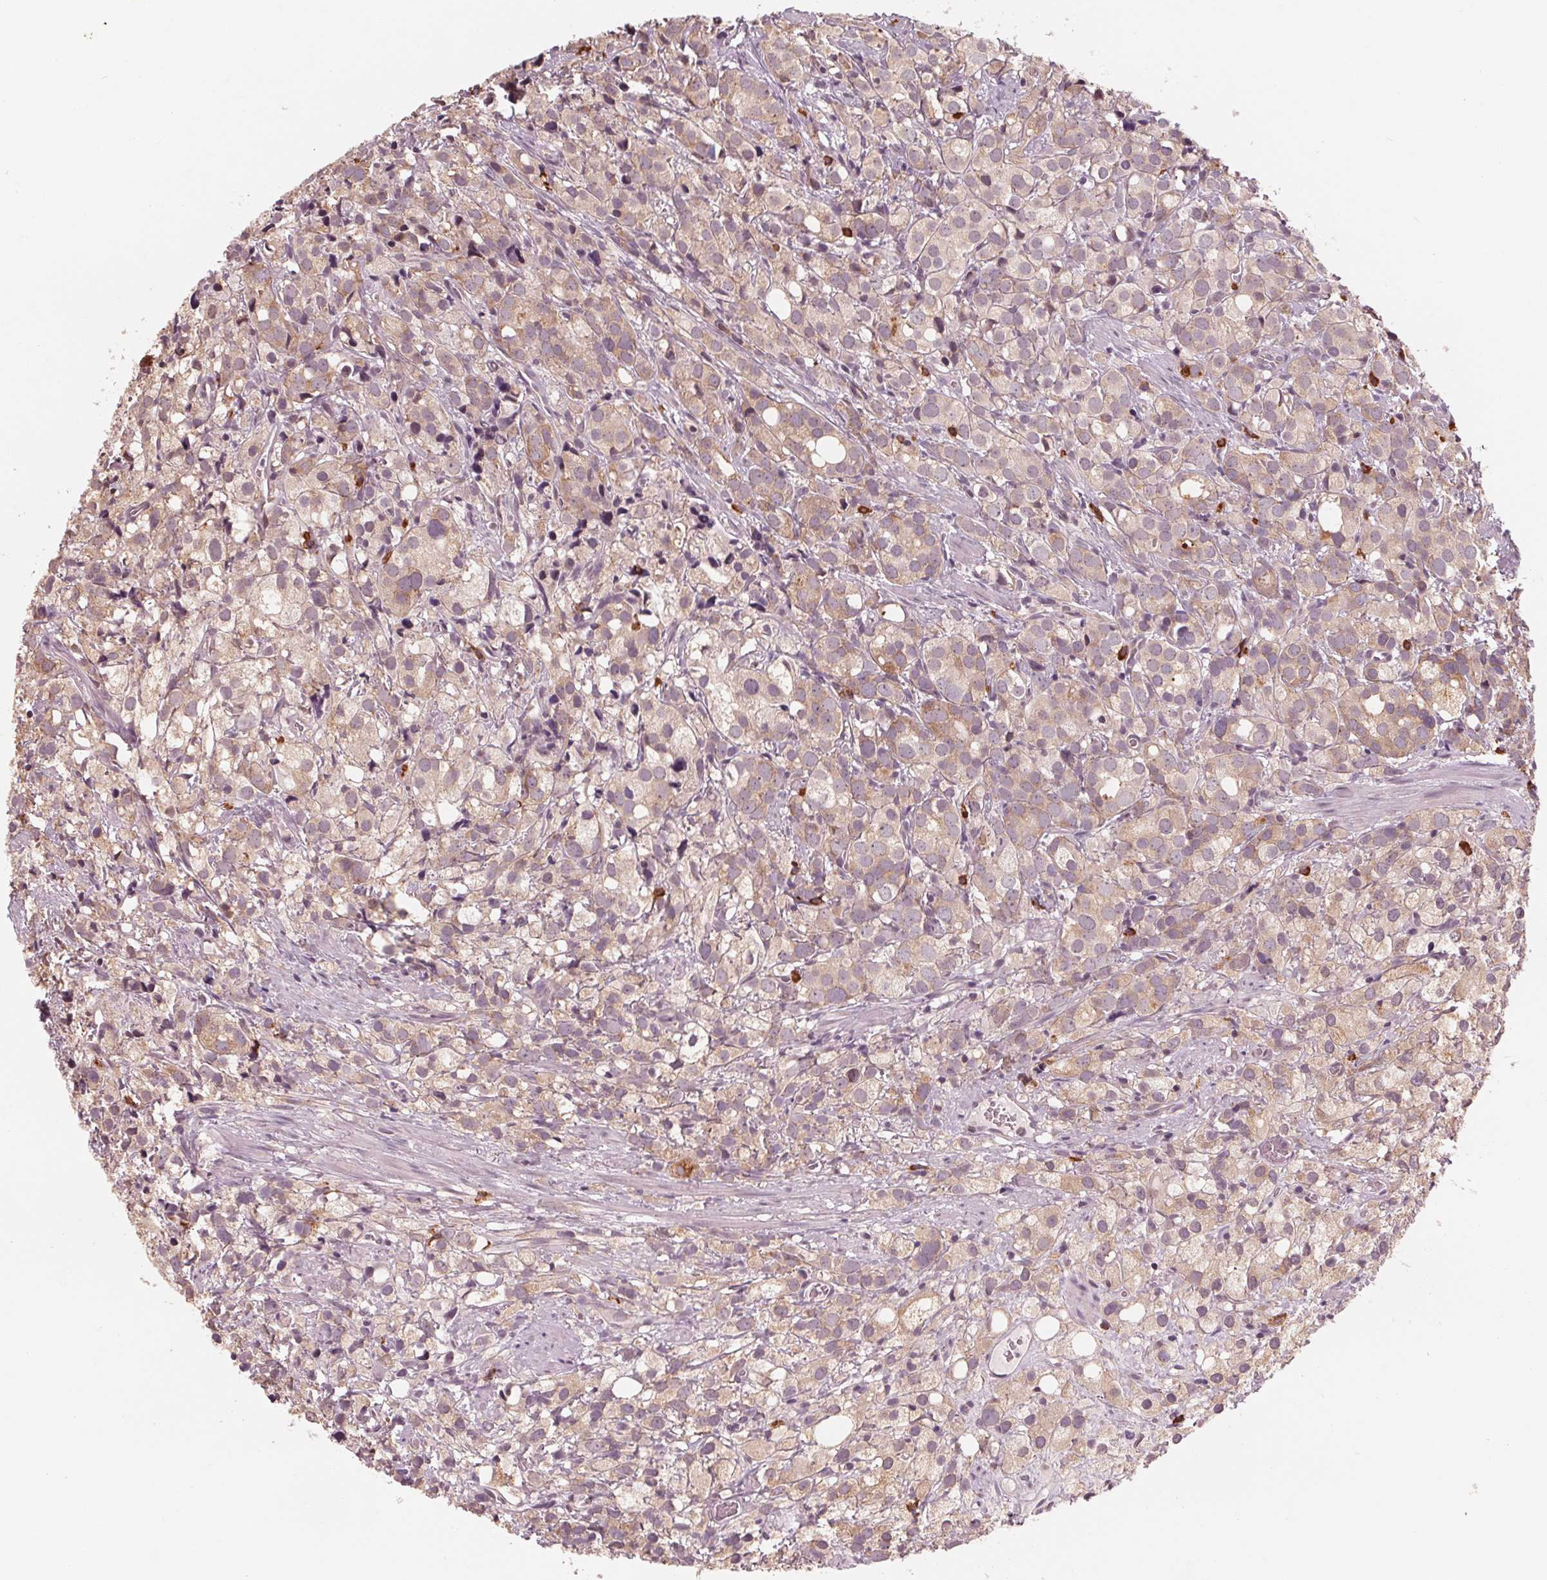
{"staining": {"intensity": "weak", "quantity": ">75%", "location": "cytoplasmic/membranous"}, "tissue": "prostate cancer", "cell_type": "Tumor cells", "image_type": "cancer", "snomed": [{"axis": "morphology", "description": "Adenocarcinoma, High grade"}, {"axis": "topography", "description": "Prostate"}], "caption": "Prostate adenocarcinoma (high-grade) tissue displays weak cytoplasmic/membranous positivity in about >75% of tumor cells (DAB (3,3'-diaminobenzidine) IHC with brightfield microscopy, high magnification).", "gene": "GIGYF2", "patient": {"sex": "male", "age": 86}}